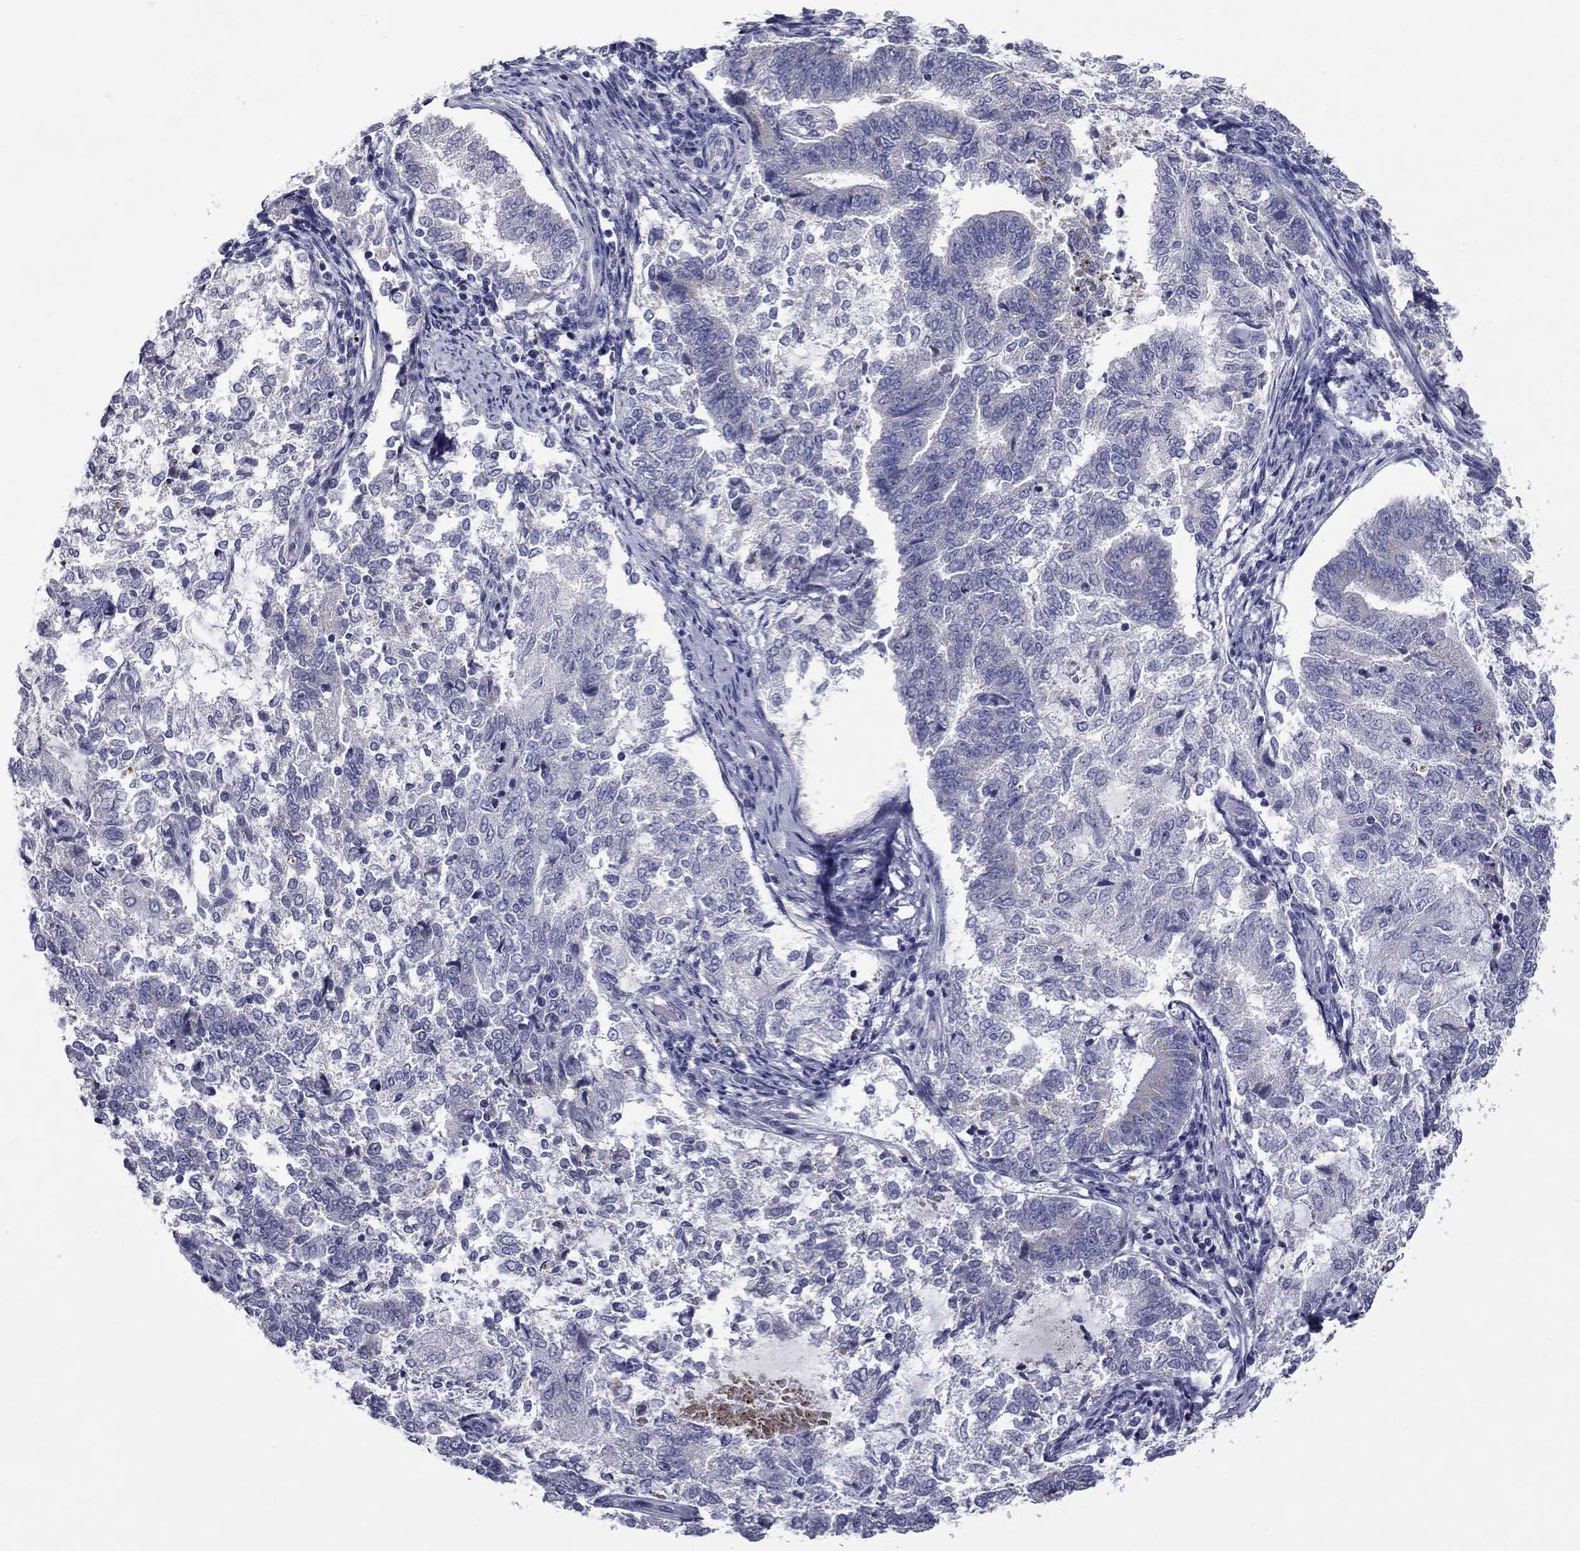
{"staining": {"intensity": "negative", "quantity": "none", "location": "none"}, "tissue": "endometrial cancer", "cell_type": "Tumor cells", "image_type": "cancer", "snomed": [{"axis": "morphology", "description": "Adenocarcinoma, NOS"}, {"axis": "topography", "description": "Endometrium"}], "caption": "Image shows no significant protein expression in tumor cells of adenocarcinoma (endometrial). Brightfield microscopy of IHC stained with DAB (3,3'-diaminobenzidine) (brown) and hematoxylin (blue), captured at high magnification.", "gene": "SPATA7", "patient": {"sex": "female", "age": 65}}